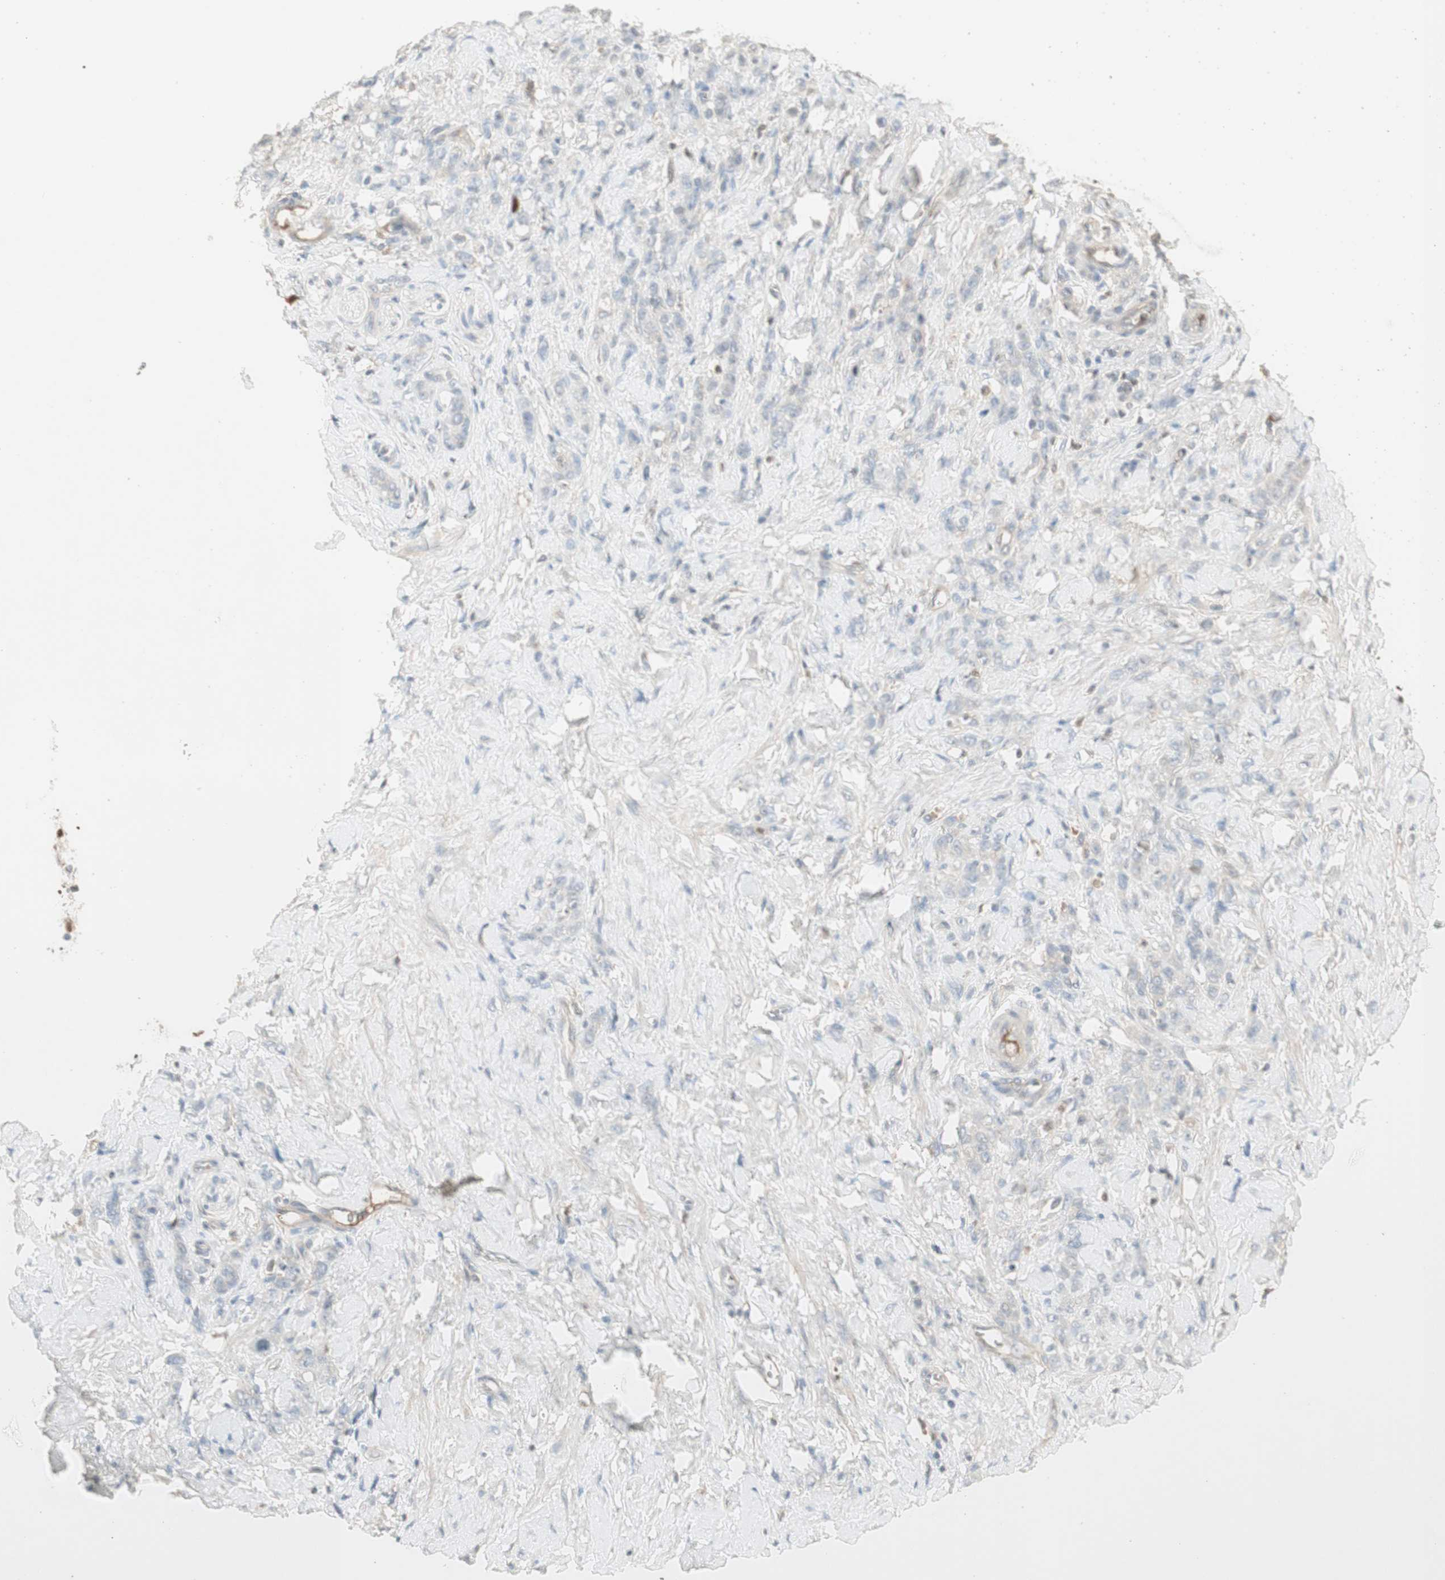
{"staining": {"intensity": "negative", "quantity": "none", "location": "none"}, "tissue": "stomach cancer", "cell_type": "Tumor cells", "image_type": "cancer", "snomed": [{"axis": "morphology", "description": "Adenocarcinoma, NOS"}, {"axis": "topography", "description": "Stomach"}], "caption": "This histopathology image is of stomach adenocarcinoma stained with immunohistochemistry to label a protein in brown with the nuclei are counter-stained blue. There is no staining in tumor cells.", "gene": "NID1", "patient": {"sex": "male", "age": 82}}